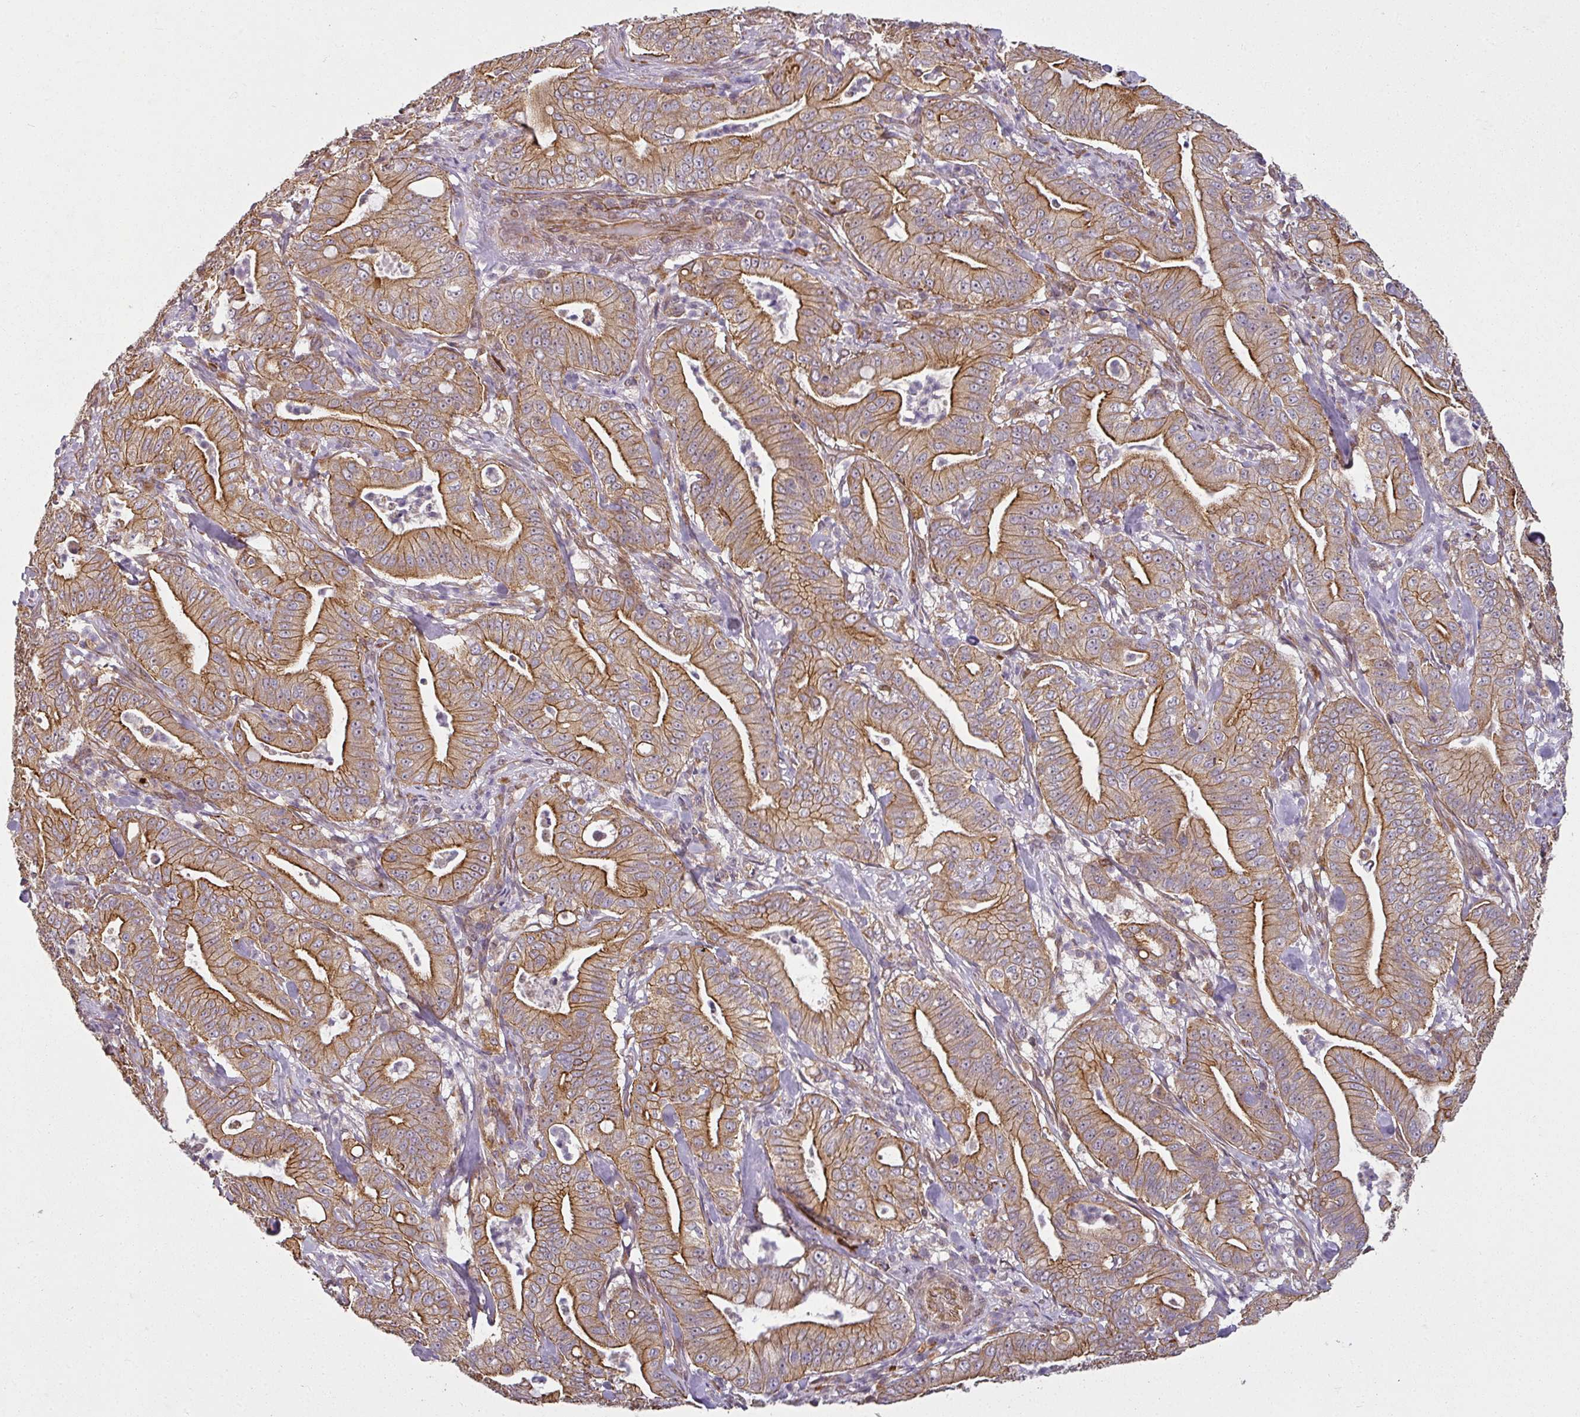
{"staining": {"intensity": "moderate", "quantity": ">75%", "location": "cytoplasmic/membranous"}, "tissue": "pancreatic cancer", "cell_type": "Tumor cells", "image_type": "cancer", "snomed": [{"axis": "morphology", "description": "Adenocarcinoma, NOS"}, {"axis": "topography", "description": "Pancreas"}], "caption": "Pancreatic cancer stained with DAB IHC reveals medium levels of moderate cytoplasmic/membranous positivity in approximately >75% of tumor cells. The staining was performed using DAB (3,3'-diaminobenzidine), with brown indicating positive protein expression. Nuclei are stained blue with hematoxylin.", "gene": "DIMT1", "patient": {"sex": "male", "age": 71}}